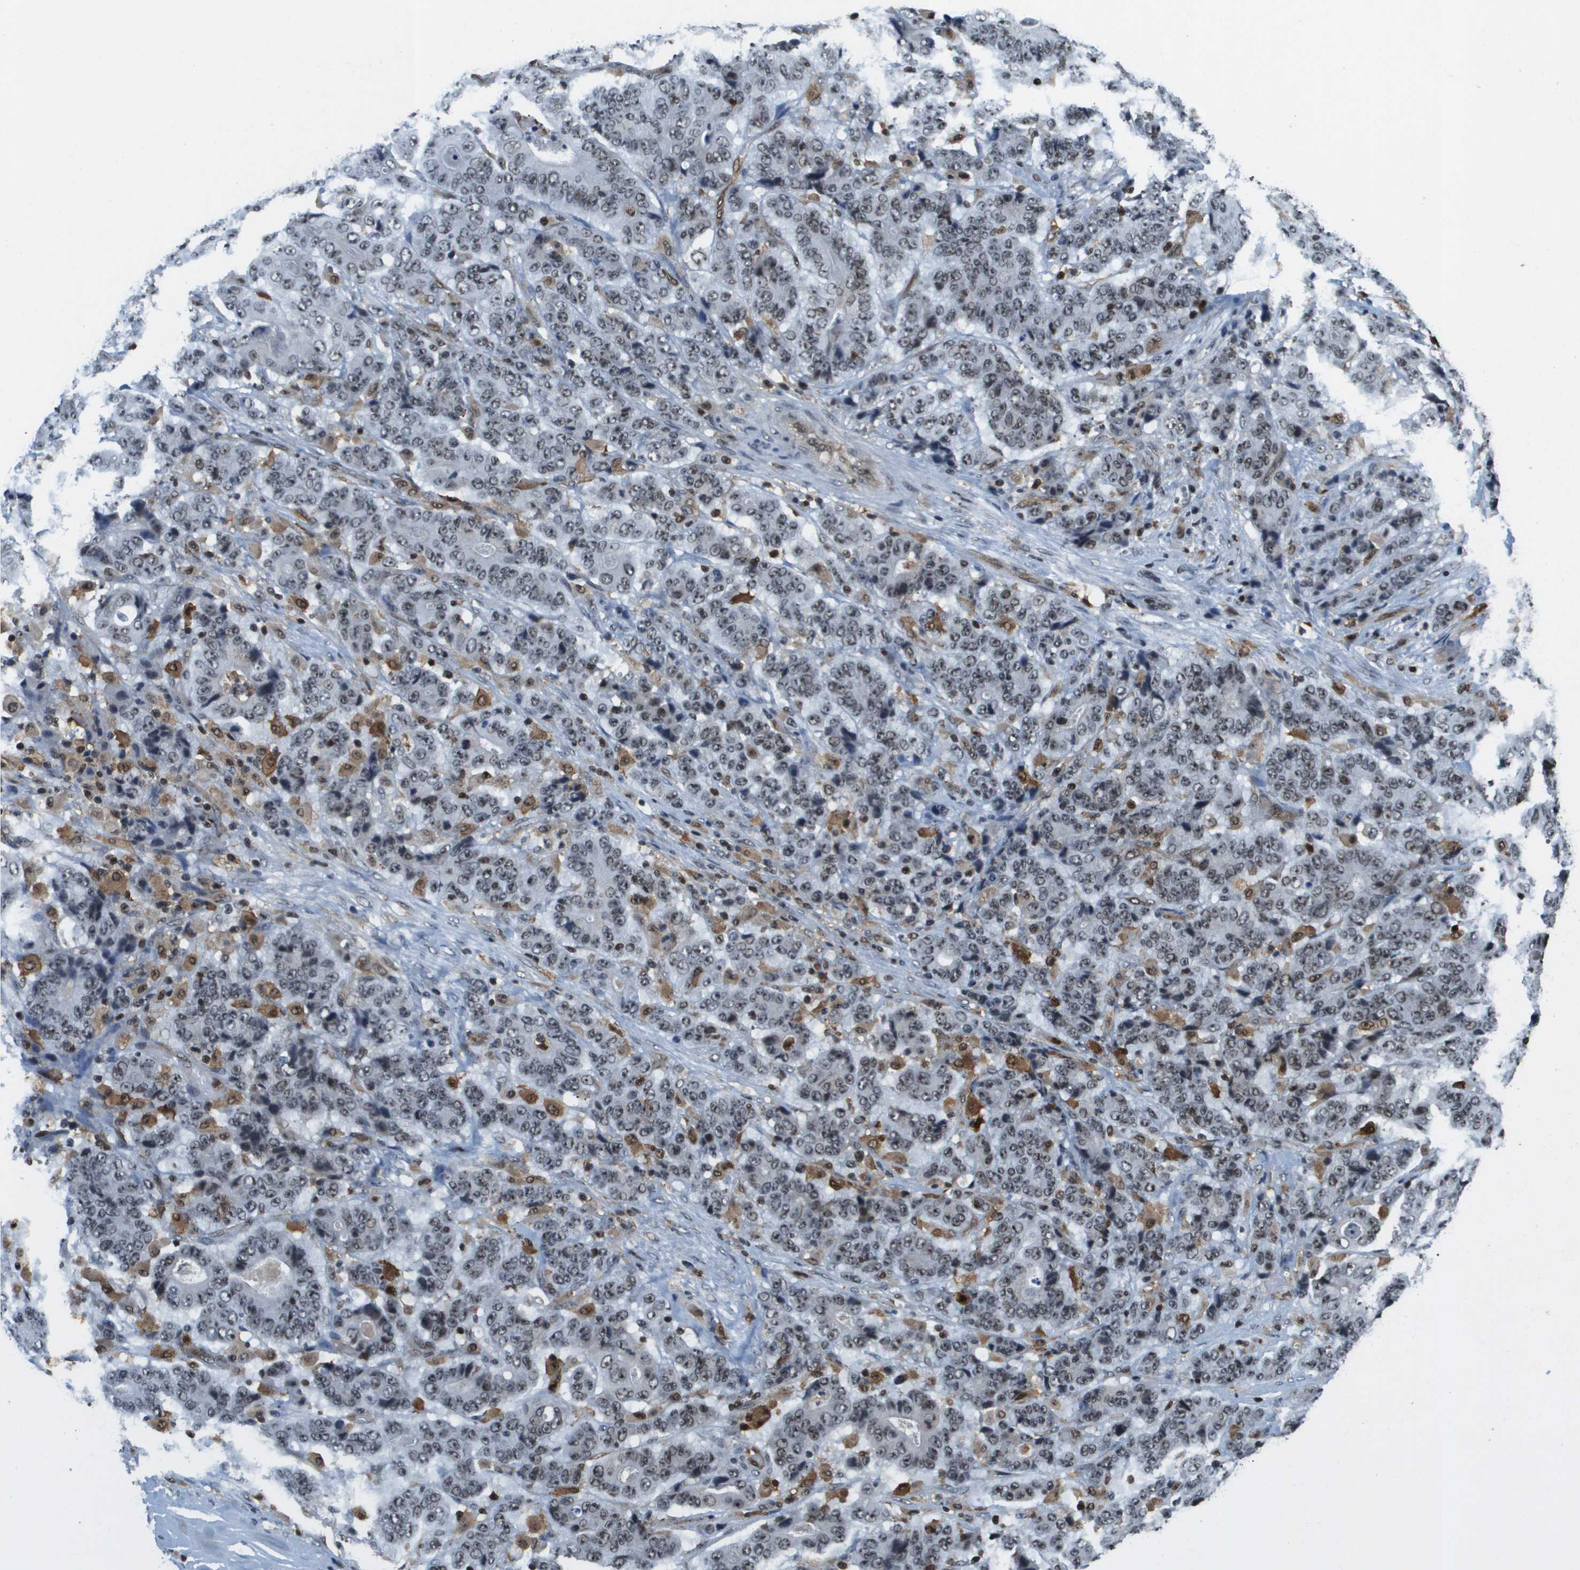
{"staining": {"intensity": "moderate", "quantity": ">75%", "location": "nuclear"}, "tissue": "stomach cancer", "cell_type": "Tumor cells", "image_type": "cancer", "snomed": [{"axis": "morphology", "description": "Adenocarcinoma, NOS"}, {"axis": "topography", "description": "Stomach"}], "caption": "Immunohistochemical staining of human stomach adenocarcinoma reveals moderate nuclear protein positivity in about >75% of tumor cells.", "gene": "EP400", "patient": {"sex": "female", "age": 73}}